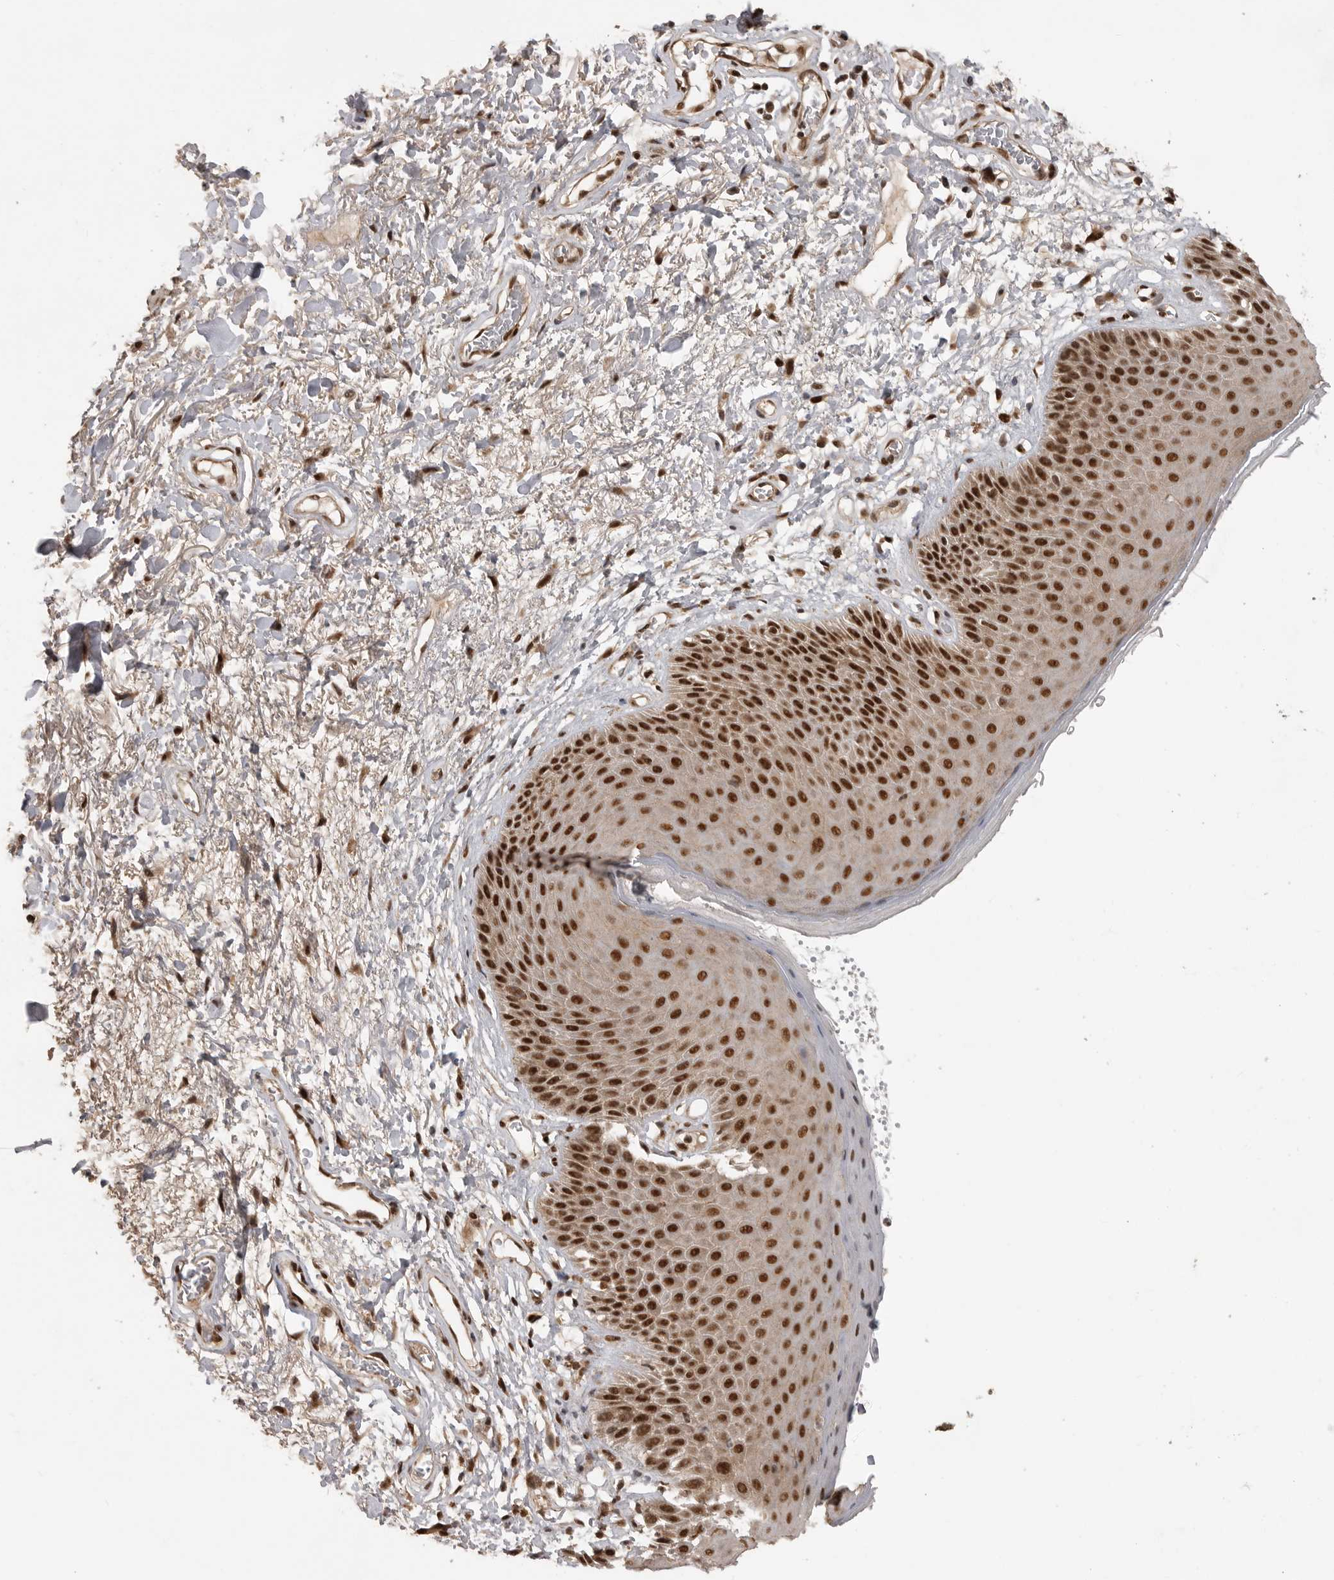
{"staining": {"intensity": "strong", "quantity": ">75%", "location": "nuclear"}, "tissue": "skin", "cell_type": "Epidermal cells", "image_type": "normal", "snomed": [{"axis": "morphology", "description": "Normal tissue, NOS"}, {"axis": "topography", "description": "Anal"}], "caption": "Brown immunohistochemical staining in normal human skin demonstrates strong nuclear expression in about >75% of epidermal cells. (DAB (3,3'-diaminobenzidine) = brown stain, brightfield microscopy at high magnification).", "gene": "CBLL1", "patient": {"sex": "male", "age": 74}}